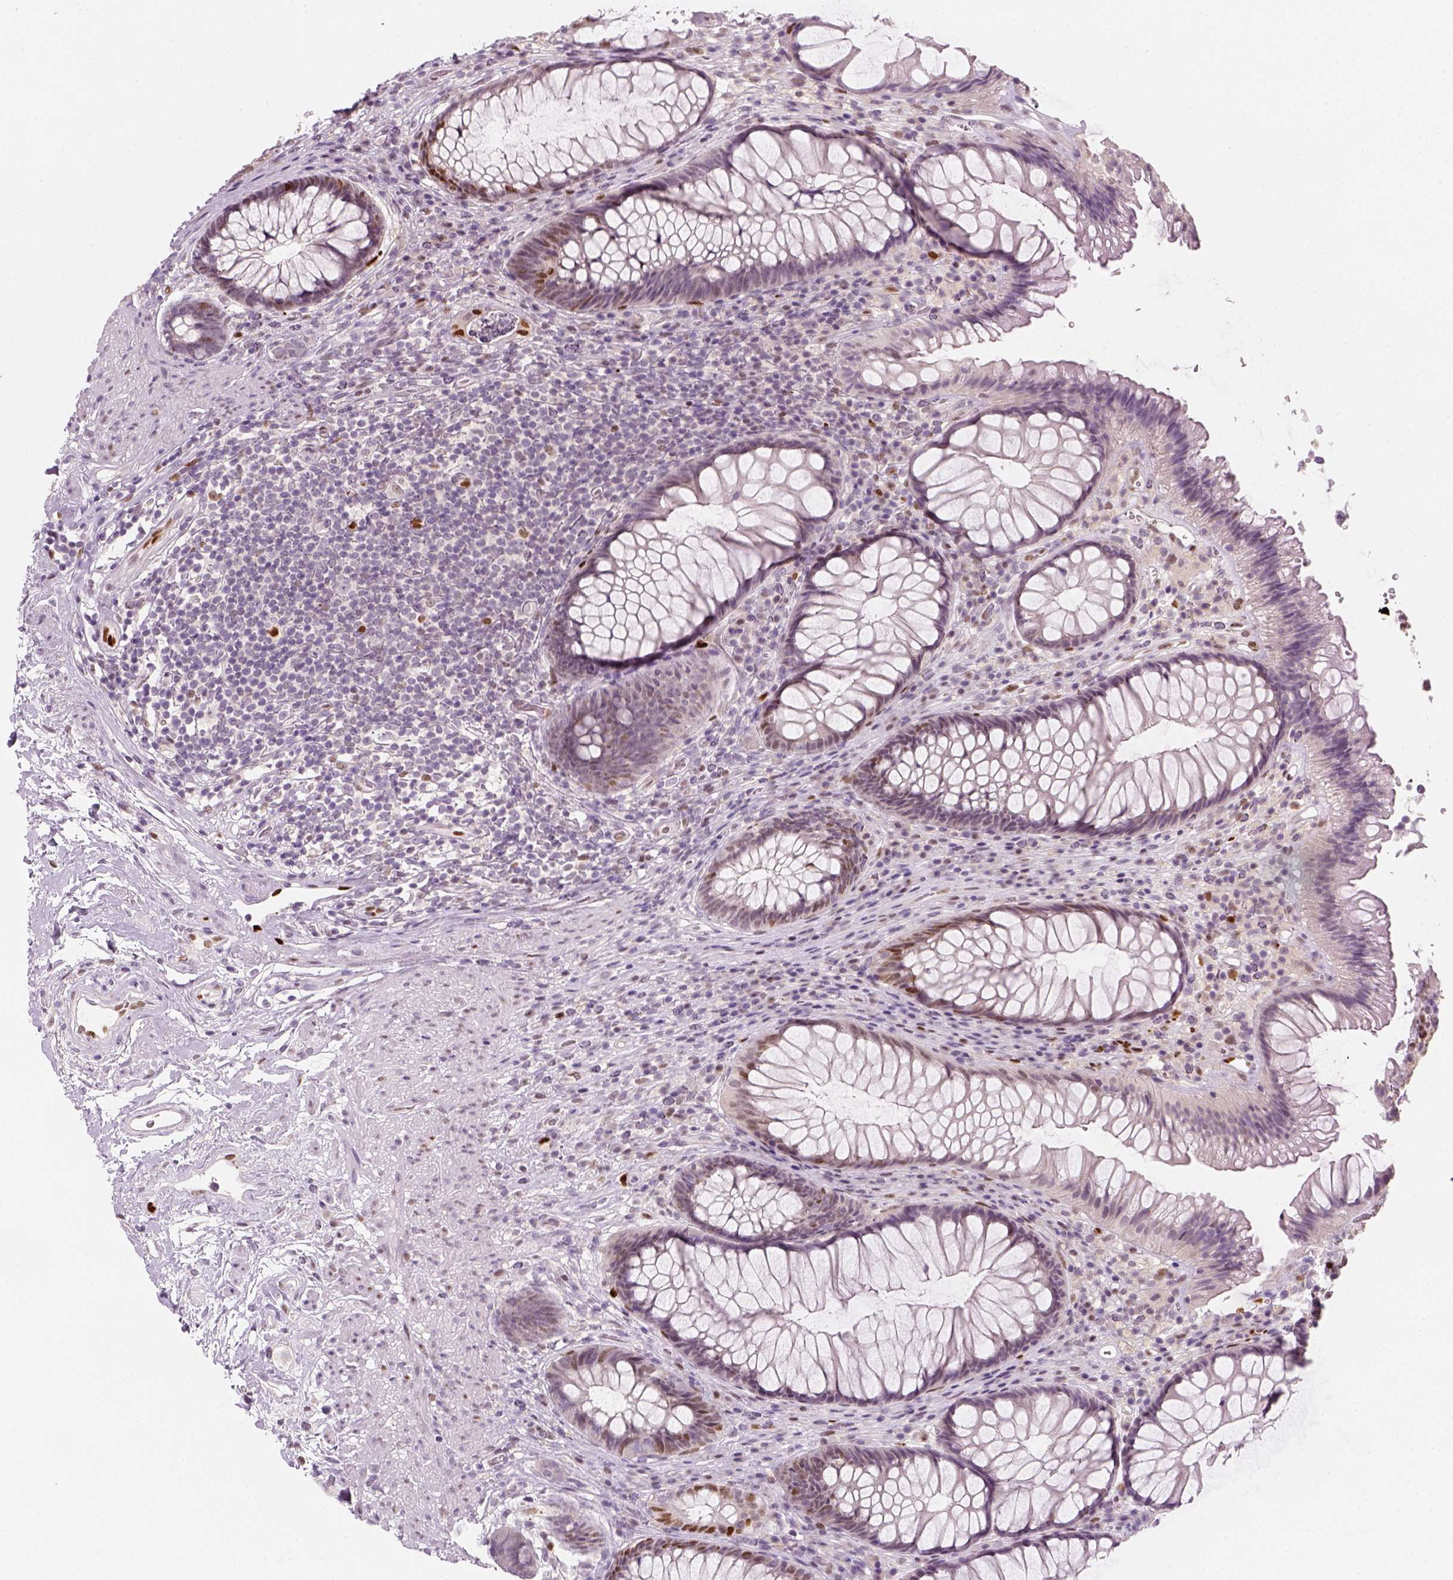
{"staining": {"intensity": "moderate", "quantity": "<25%", "location": "nuclear"}, "tissue": "rectum", "cell_type": "Glandular cells", "image_type": "normal", "snomed": [{"axis": "morphology", "description": "Normal tissue, NOS"}, {"axis": "topography", "description": "Smooth muscle"}, {"axis": "topography", "description": "Rectum"}], "caption": "Protein analysis of unremarkable rectum exhibits moderate nuclear positivity in approximately <25% of glandular cells. (DAB IHC, brown staining for protein, blue staining for nuclei).", "gene": "TP53", "patient": {"sex": "male", "age": 53}}